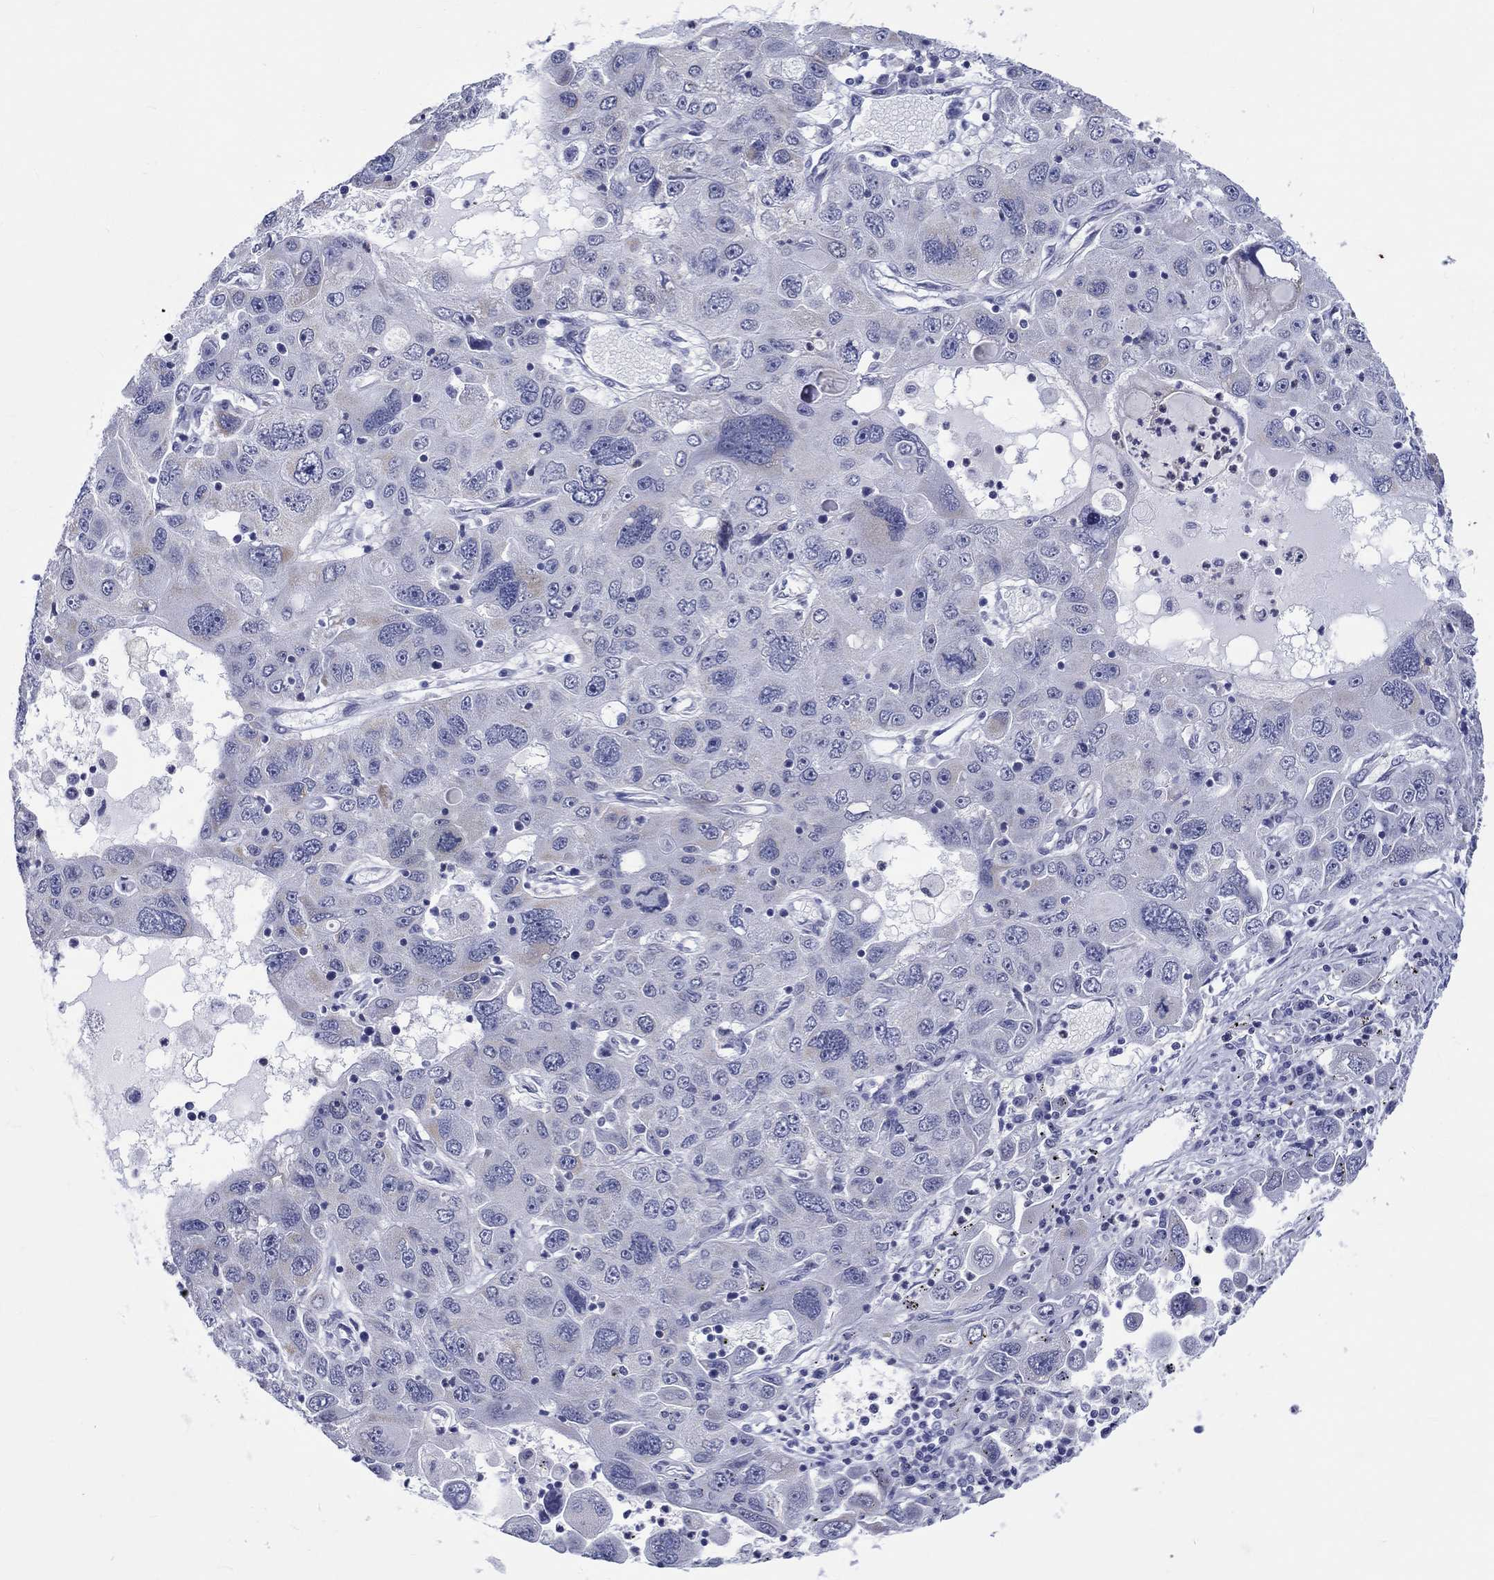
{"staining": {"intensity": "negative", "quantity": "none", "location": "none"}, "tissue": "stomach cancer", "cell_type": "Tumor cells", "image_type": "cancer", "snomed": [{"axis": "morphology", "description": "Adenocarcinoma, NOS"}, {"axis": "topography", "description": "Stomach"}], "caption": "Adenocarcinoma (stomach) was stained to show a protein in brown. There is no significant staining in tumor cells.", "gene": "ST6GALNAC1", "patient": {"sex": "male", "age": 56}}